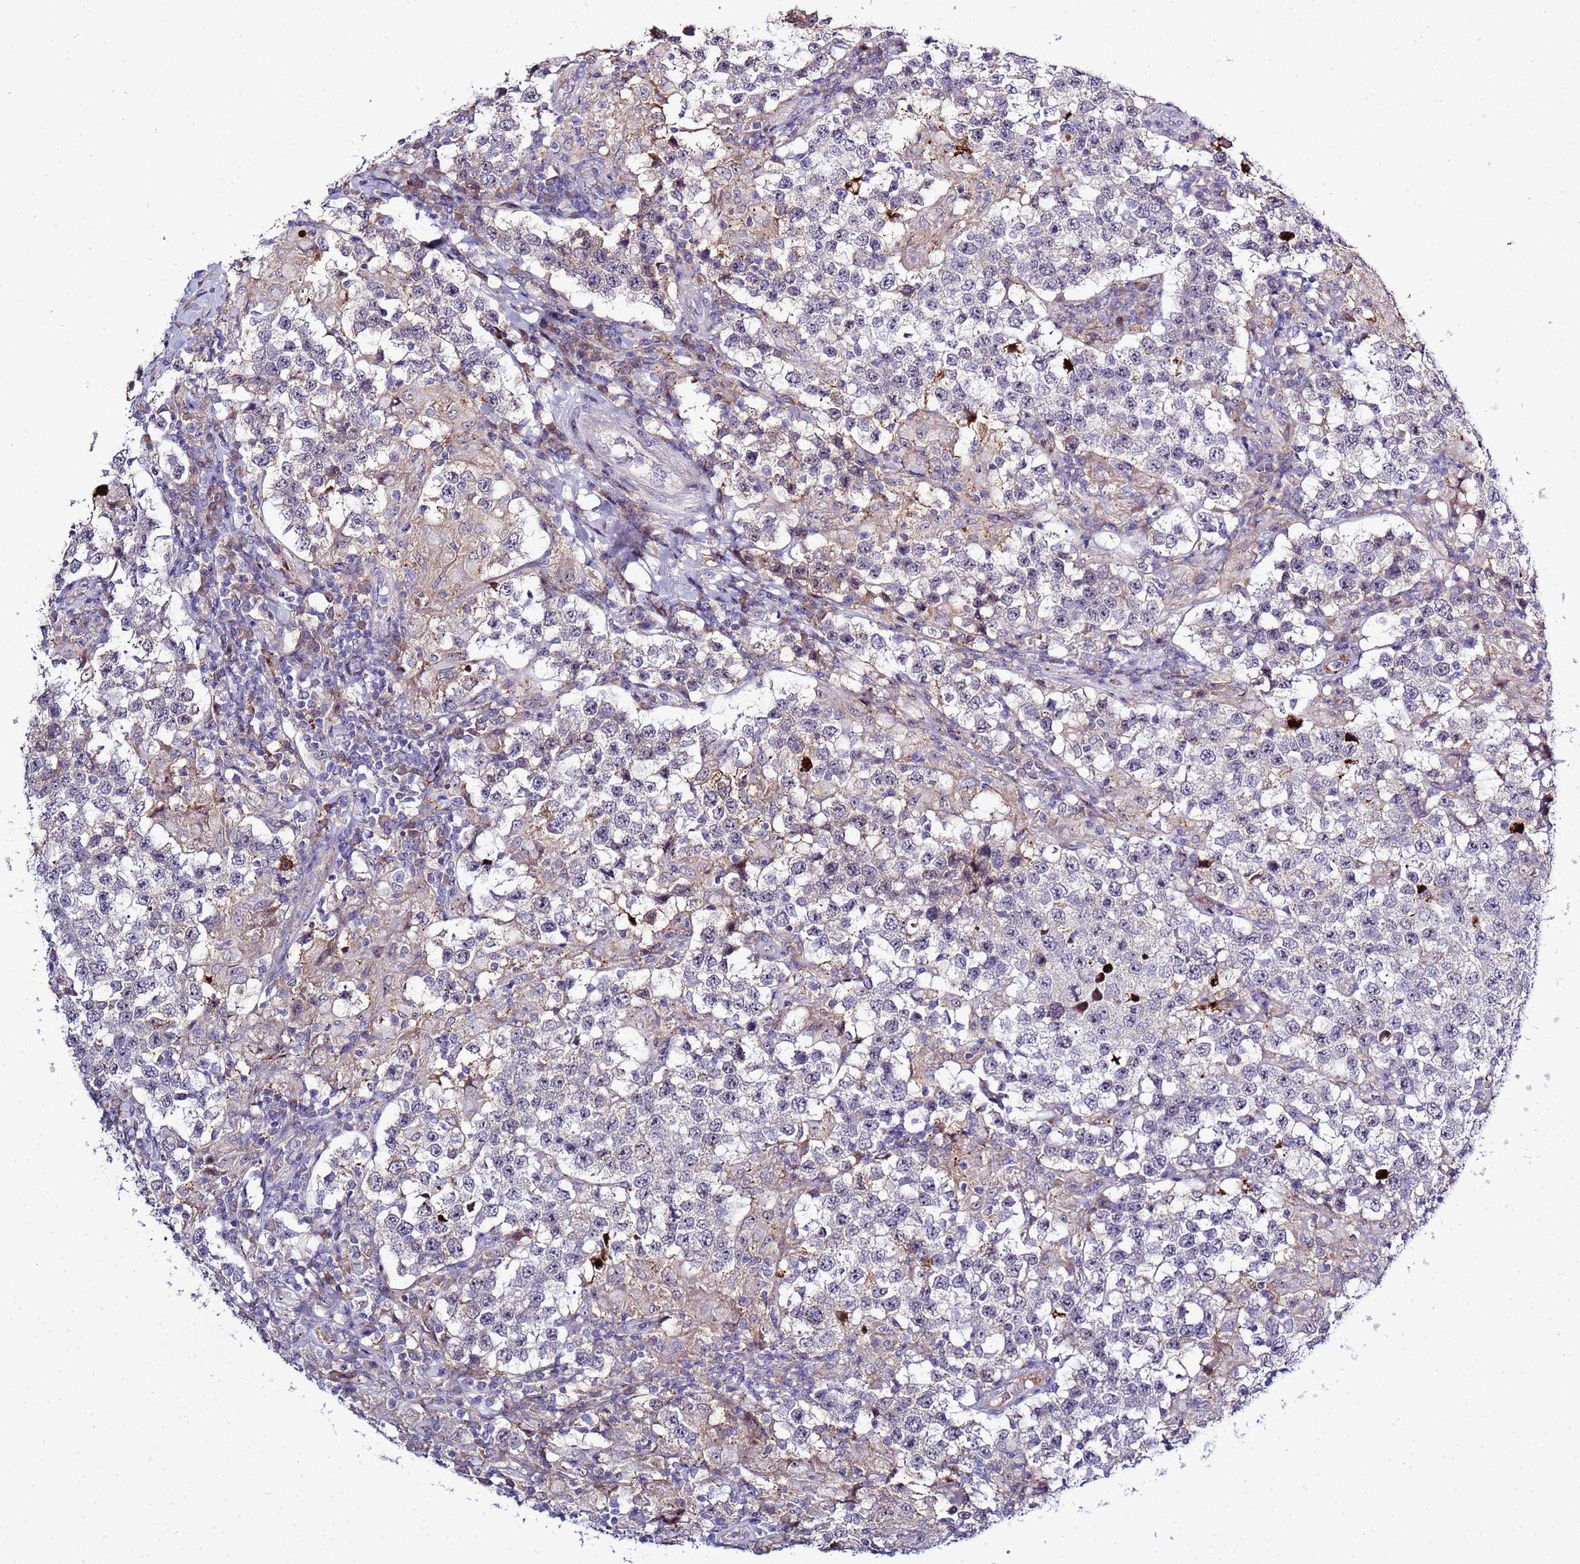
{"staining": {"intensity": "negative", "quantity": "none", "location": "none"}, "tissue": "testis cancer", "cell_type": "Tumor cells", "image_type": "cancer", "snomed": [{"axis": "morphology", "description": "Seminoma, NOS"}, {"axis": "morphology", "description": "Carcinoma, Embryonal, NOS"}, {"axis": "topography", "description": "Testis"}], "caption": "Testis seminoma was stained to show a protein in brown. There is no significant staining in tumor cells.", "gene": "NOL8", "patient": {"sex": "male", "age": 41}}